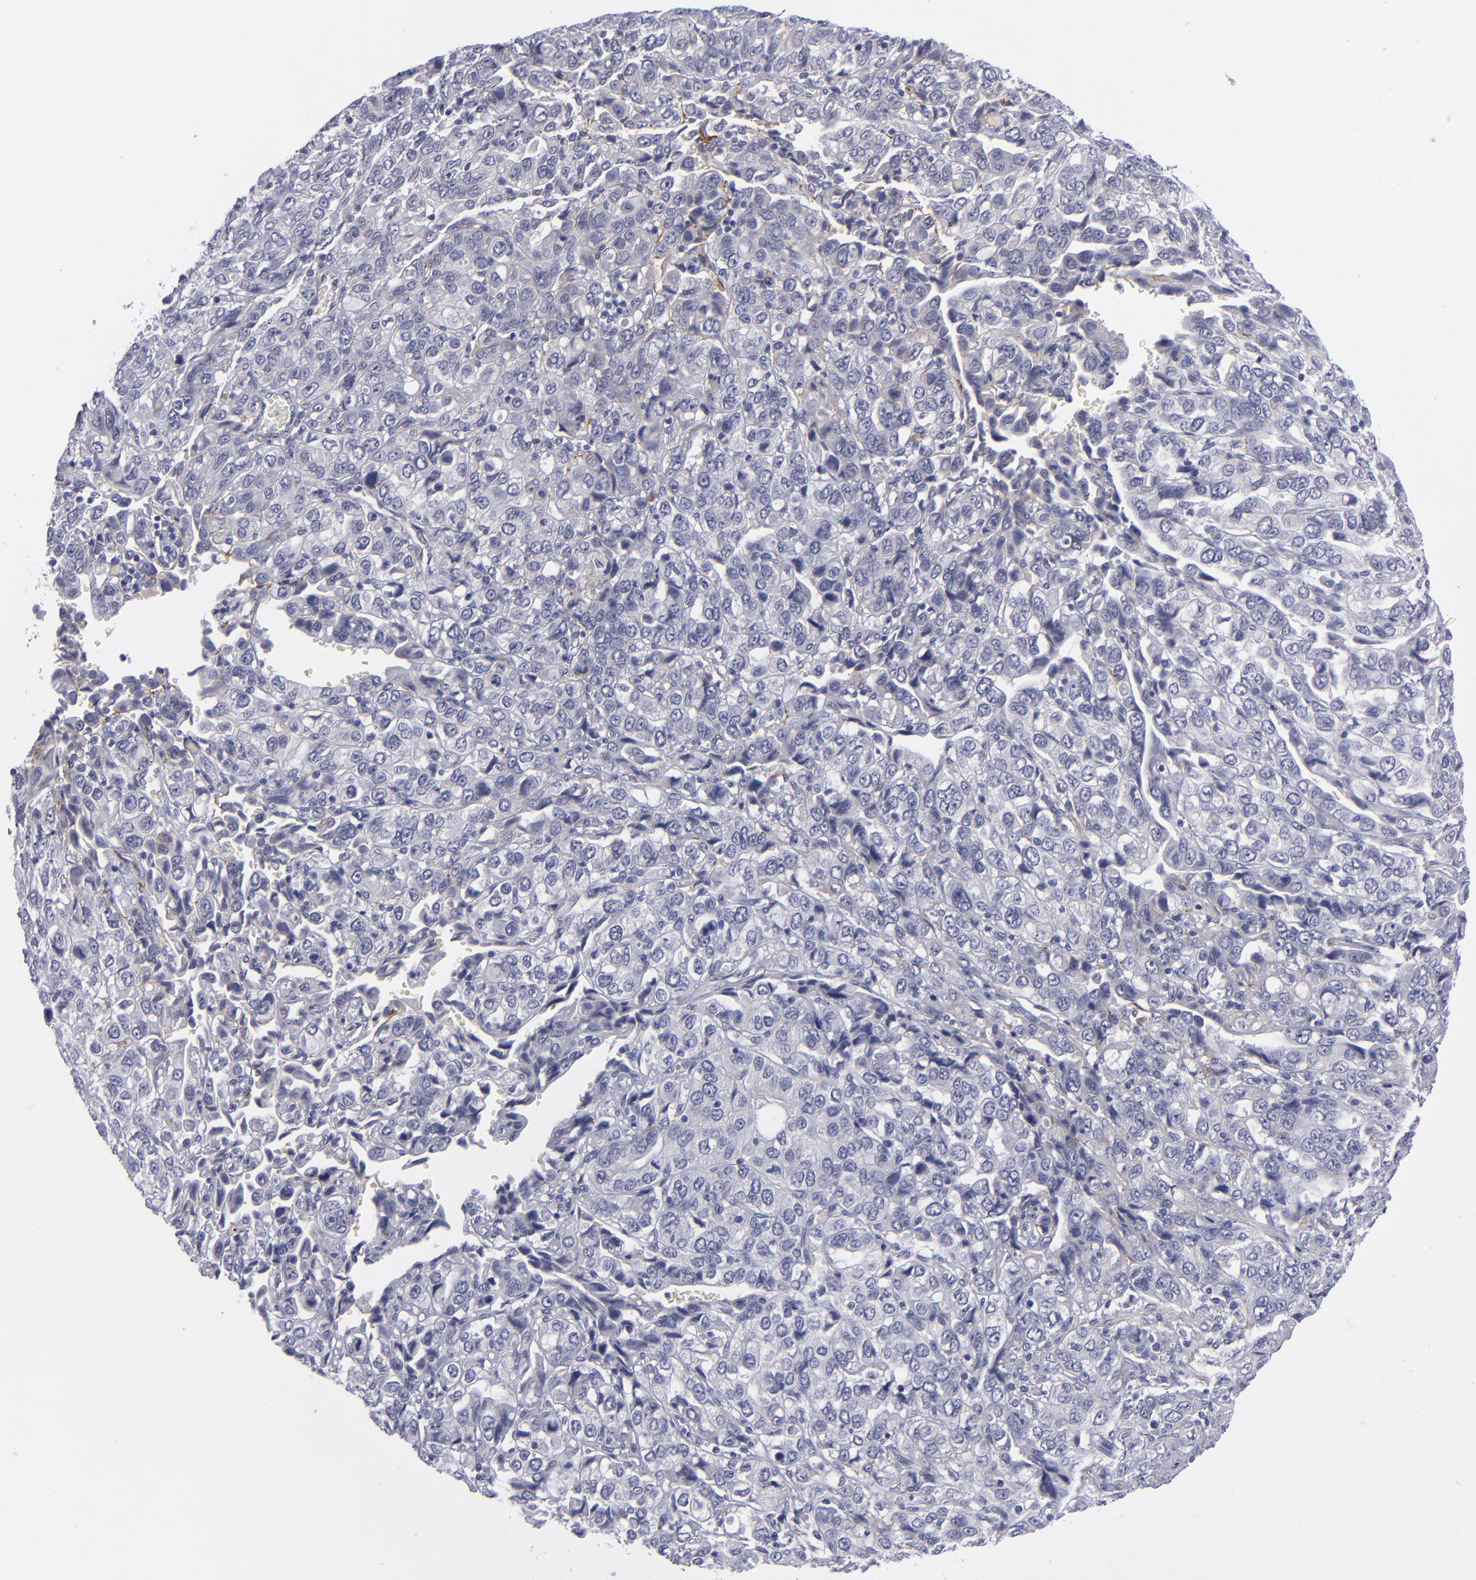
{"staining": {"intensity": "negative", "quantity": "none", "location": "none"}, "tissue": "stomach cancer", "cell_type": "Tumor cells", "image_type": "cancer", "snomed": [{"axis": "morphology", "description": "Adenocarcinoma, NOS"}, {"axis": "topography", "description": "Stomach, upper"}], "caption": "Human stomach cancer stained for a protein using immunohistochemistry shows no positivity in tumor cells.", "gene": "ITGB4", "patient": {"sex": "male", "age": 76}}